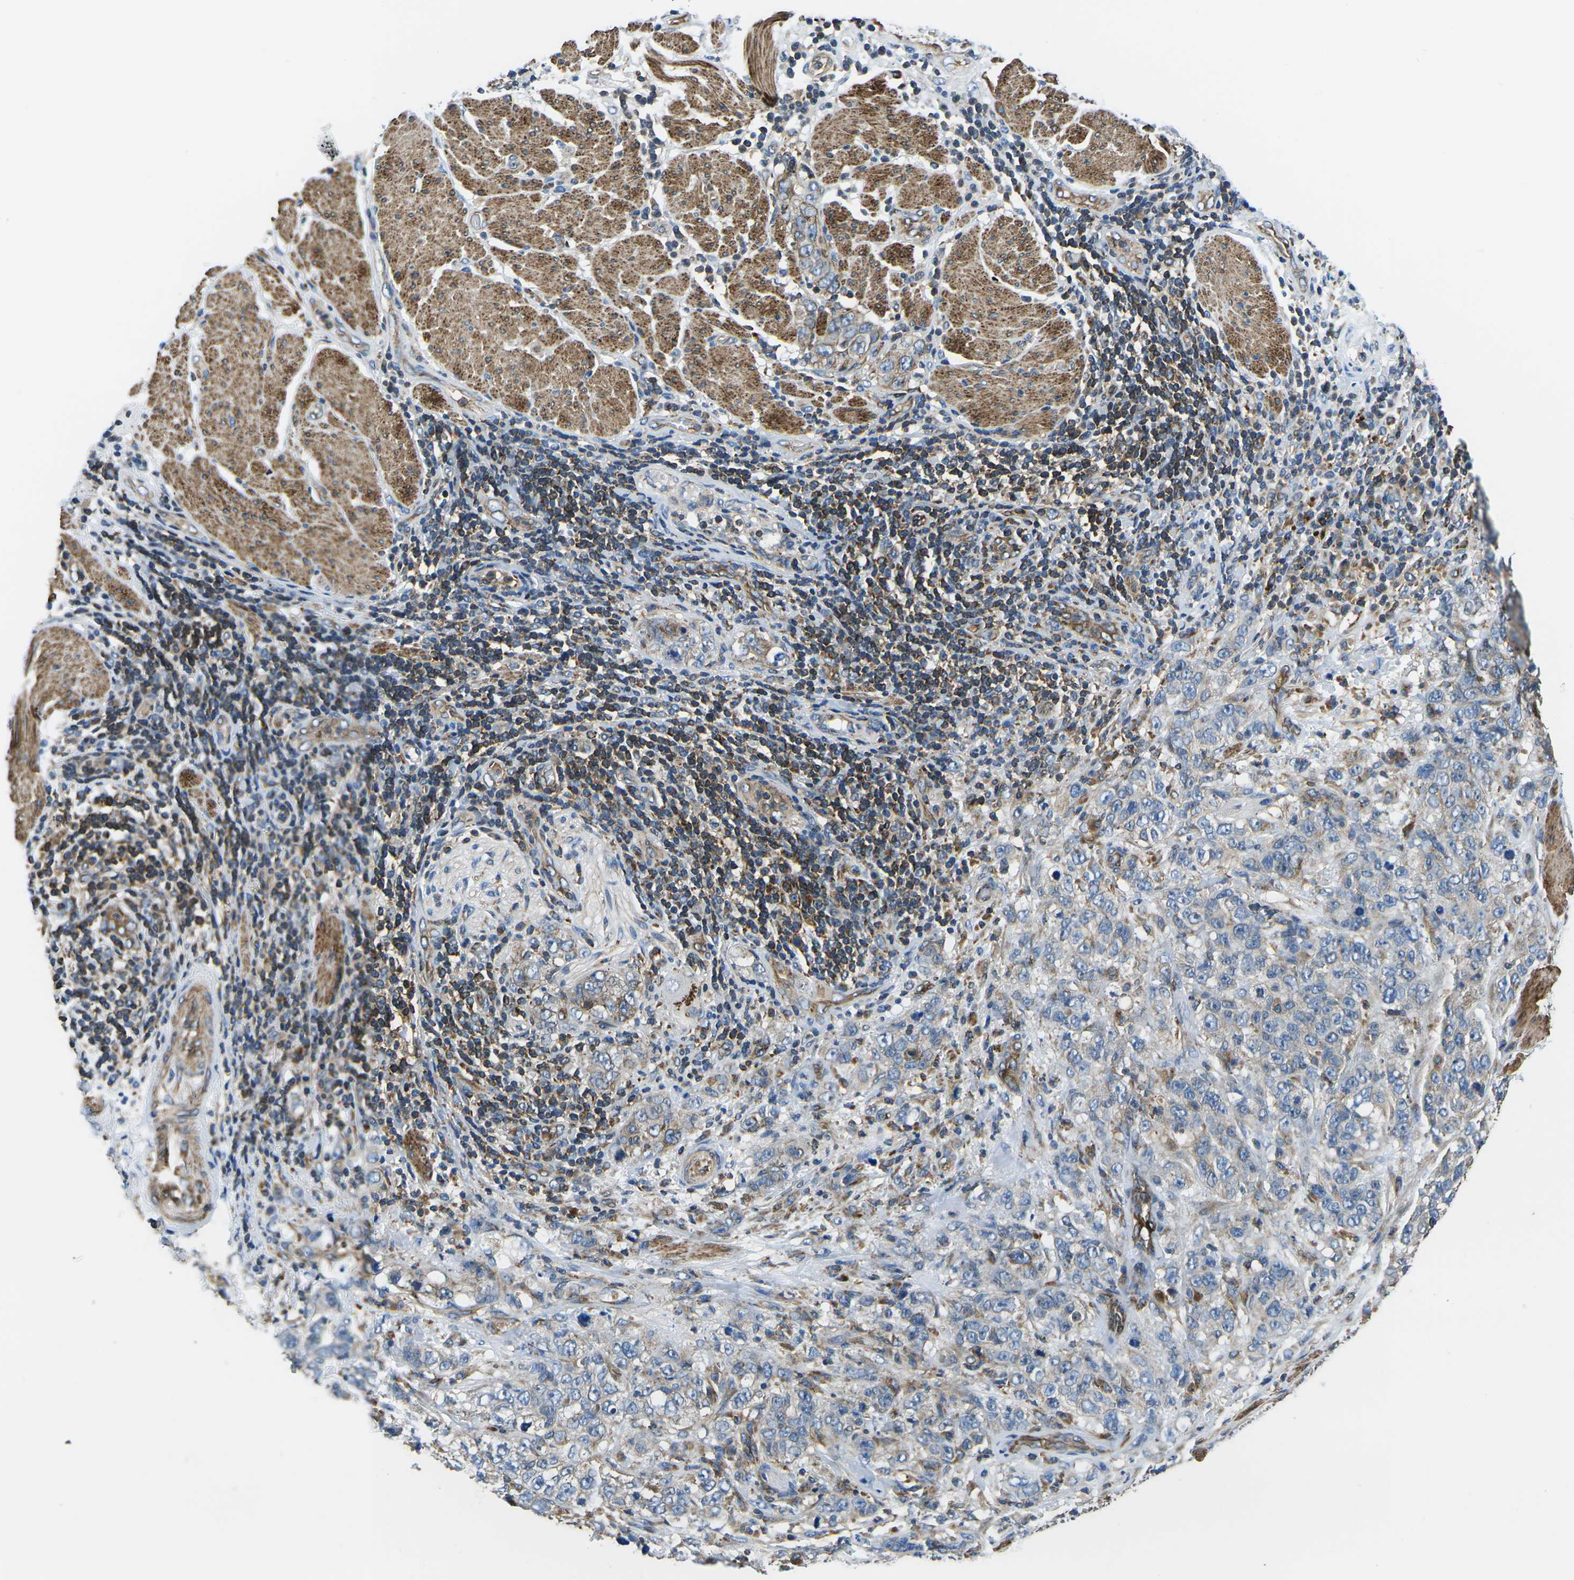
{"staining": {"intensity": "weak", "quantity": "25%-75%", "location": "cytoplasmic/membranous"}, "tissue": "stomach cancer", "cell_type": "Tumor cells", "image_type": "cancer", "snomed": [{"axis": "morphology", "description": "Adenocarcinoma, NOS"}, {"axis": "topography", "description": "Stomach"}], "caption": "Tumor cells reveal low levels of weak cytoplasmic/membranous expression in about 25%-75% of cells in stomach cancer (adenocarcinoma). (DAB IHC with brightfield microscopy, high magnification).", "gene": "KCNJ15", "patient": {"sex": "male", "age": 48}}